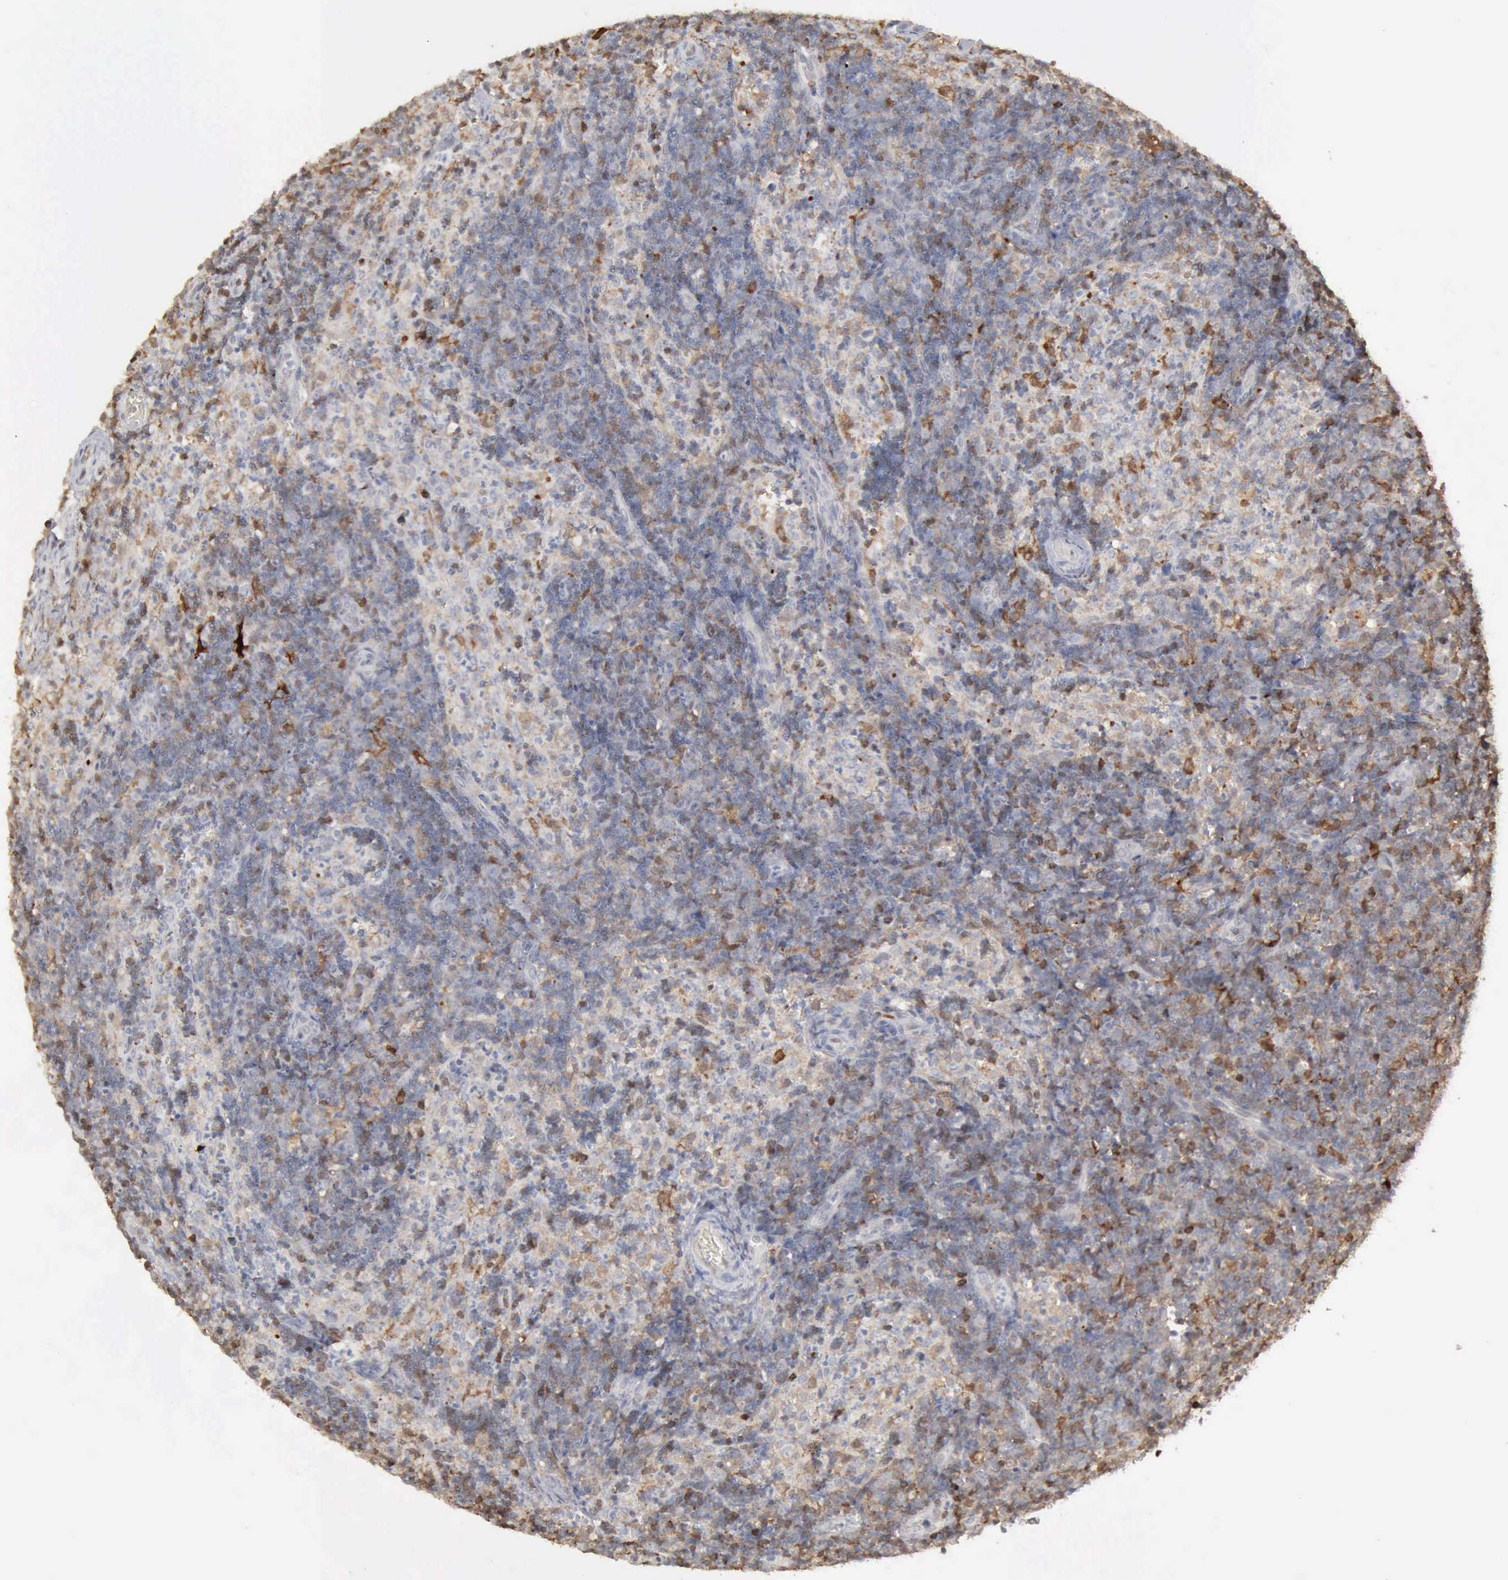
{"staining": {"intensity": "moderate", "quantity": "25%-75%", "location": "cytoplasmic/membranous"}, "tissue": "lymph node", "cell_type": "Non-germinal center cells", "image_type": "normal", "snomed": [{"axis": "morphology", "description": "Normal tissue, NOS"}, {"axis": "morphology", "description": "Inflammation, NOS"}, {"axis": "topography", "description": "Lymph node"}, {"axis": "topography", "description": "Salivary gland"}], "caption": "IHC micrograph of normal human lymph node stained for a protein (brown), which reveals medium levels of moderate cytoplasmic/membranous positivity in about 25%-75% of non-germinal center cells.", "gene": "STAT1", "patient": {"sex": "male", "age": 3}}